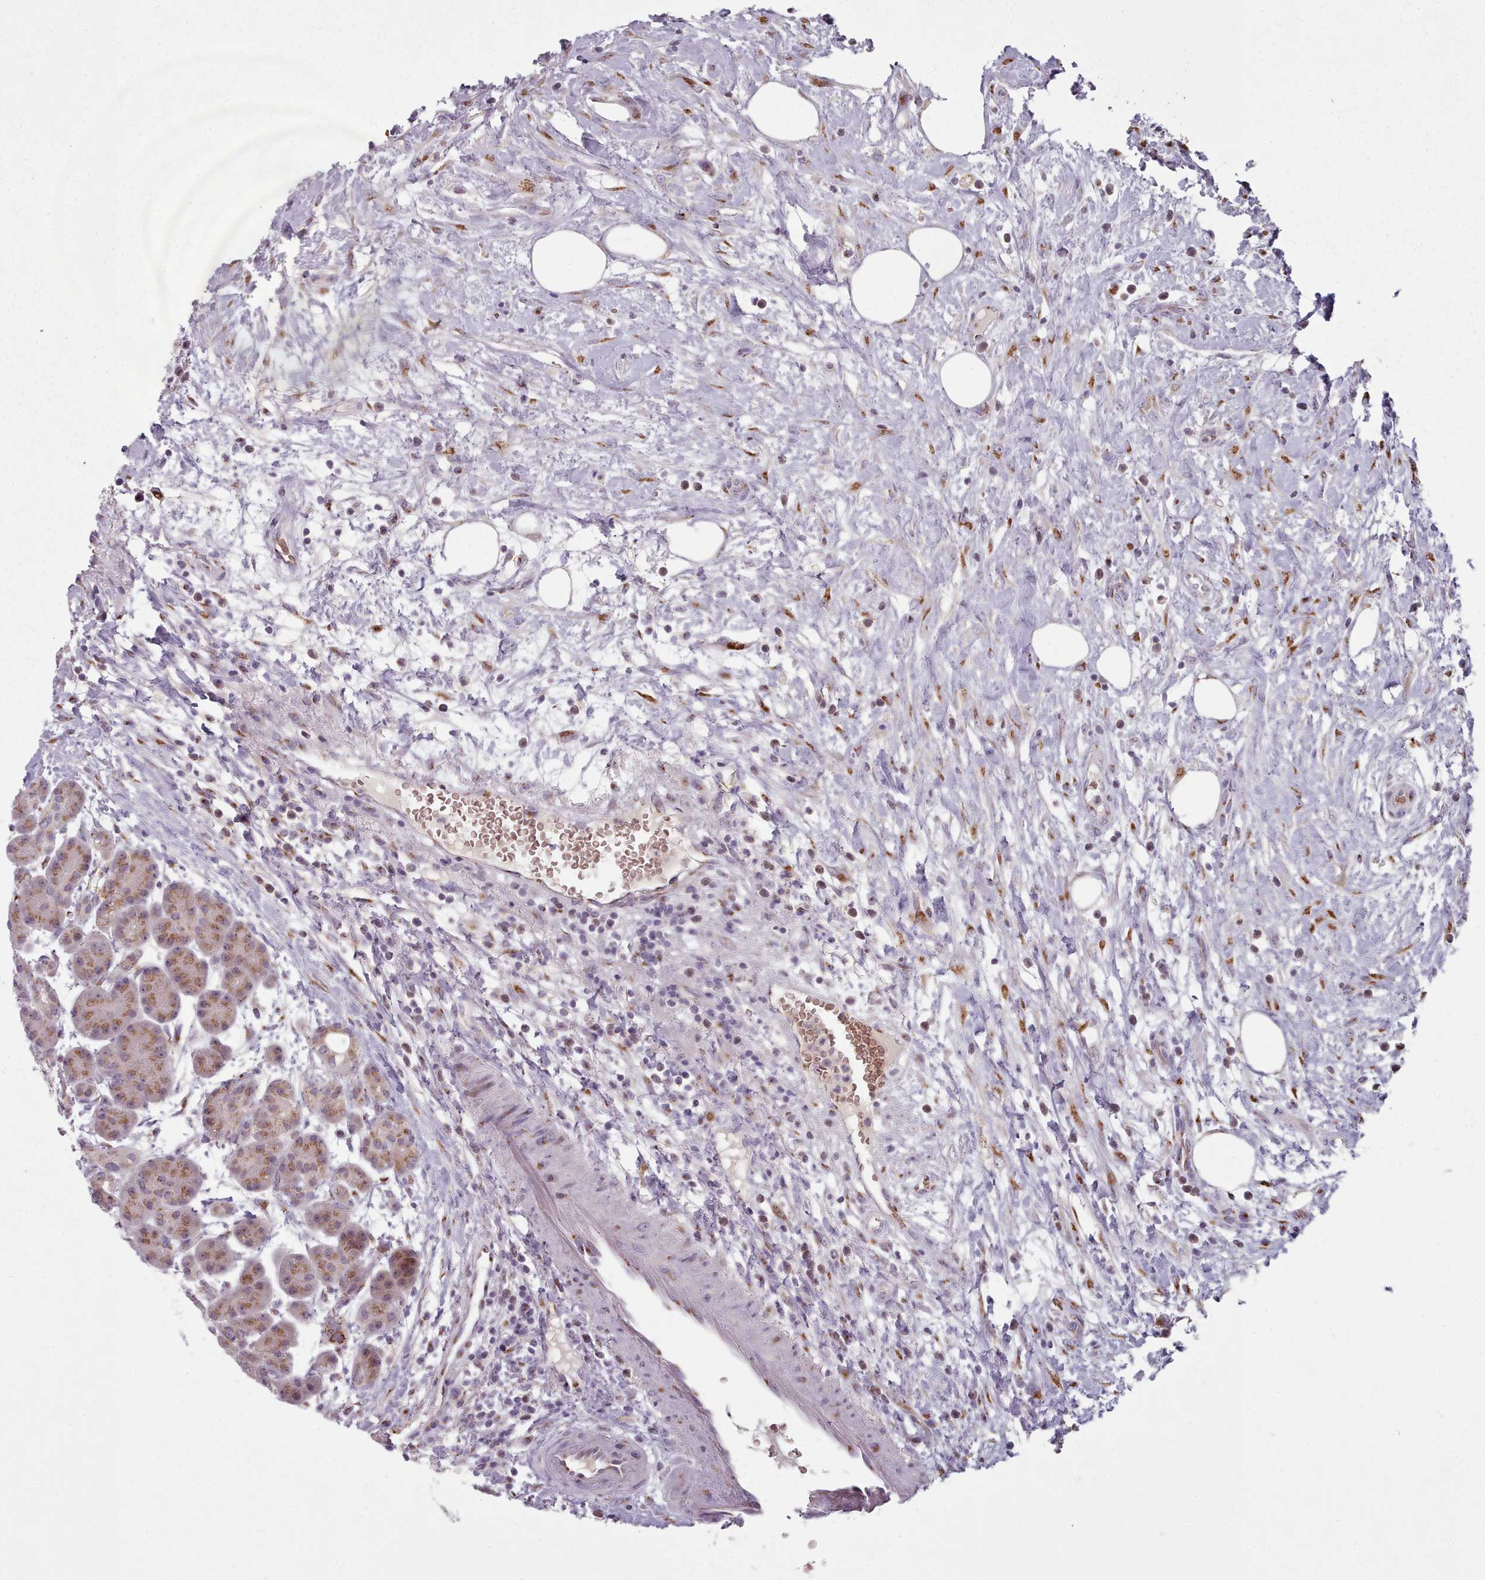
{"staining": {"intensity": "moderate", "quantity": ">75%", "location": "cytoplasmic/membranous"}, "tissue": "pancreas", "cell_type": "Exocrine glandular cells", "image_type": "normal", "snomed": [{"axis": "morphology", "description": "Normal tissue, NOS"}, {"axis": "topography", "description": "Pancreas"}], "caption": "Protein staining demonstrates moderate cytoplasmic/membranous positivity in about >75% of exocrine glandular cells in normal pancreas.", "gene": "MAN1B1", "patient": {"sex": "male", "age": 63}}